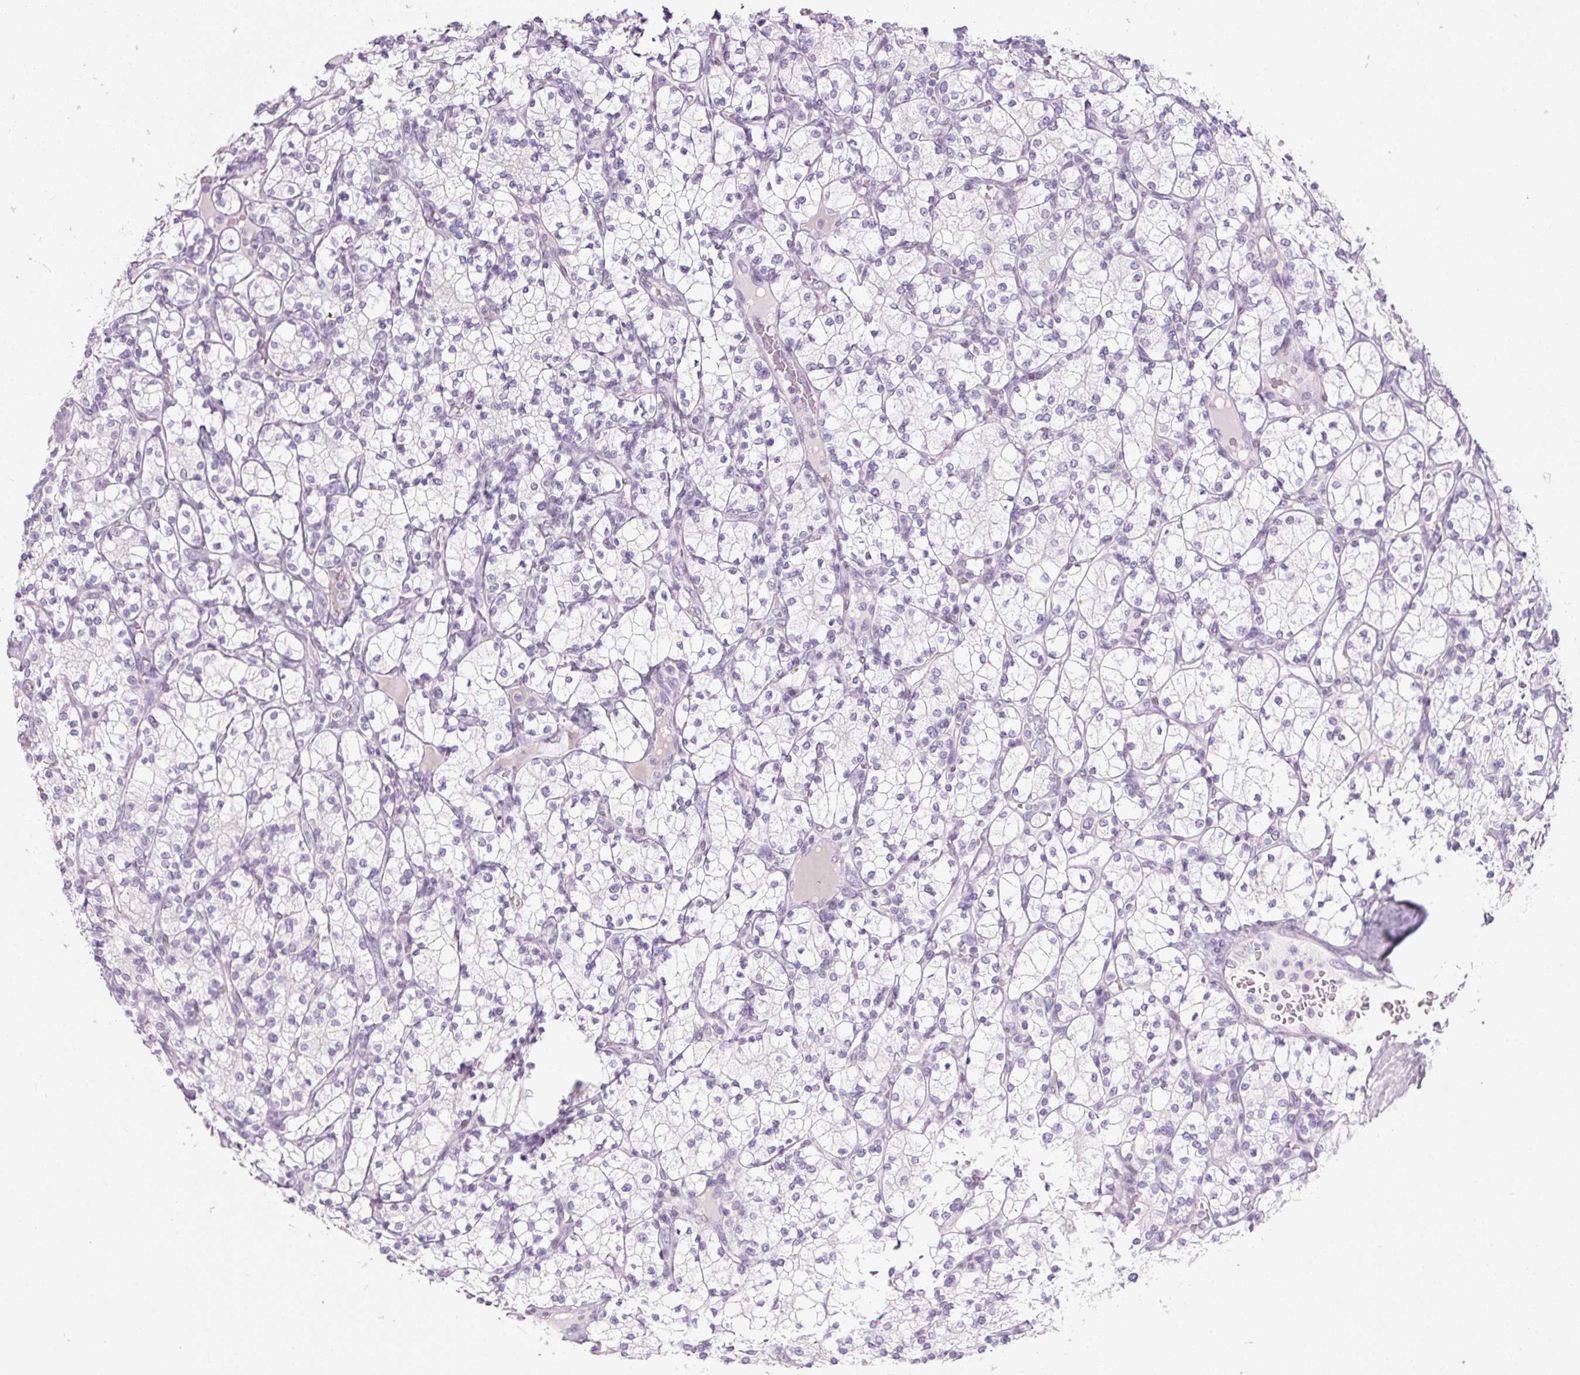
{"staining": {"intensity": "negative", "quantity": "none", "location": "none"}, "tissue": "renal cancer", "cell_type": "Tumor cells", "image_type": "cancer", "snomed": [{"axis": "morphology", "description": "Adenocarcinoma, NOS"}, {"axis": "topography", "description": "Kidney"}], "caption": "Immunohistochemistry (IHC) of human renal cancer (adenocarcinoma) displays no staining in tumor cells.", "gene": "SIX1", "patient": {"sex": "male", "age": 77}}